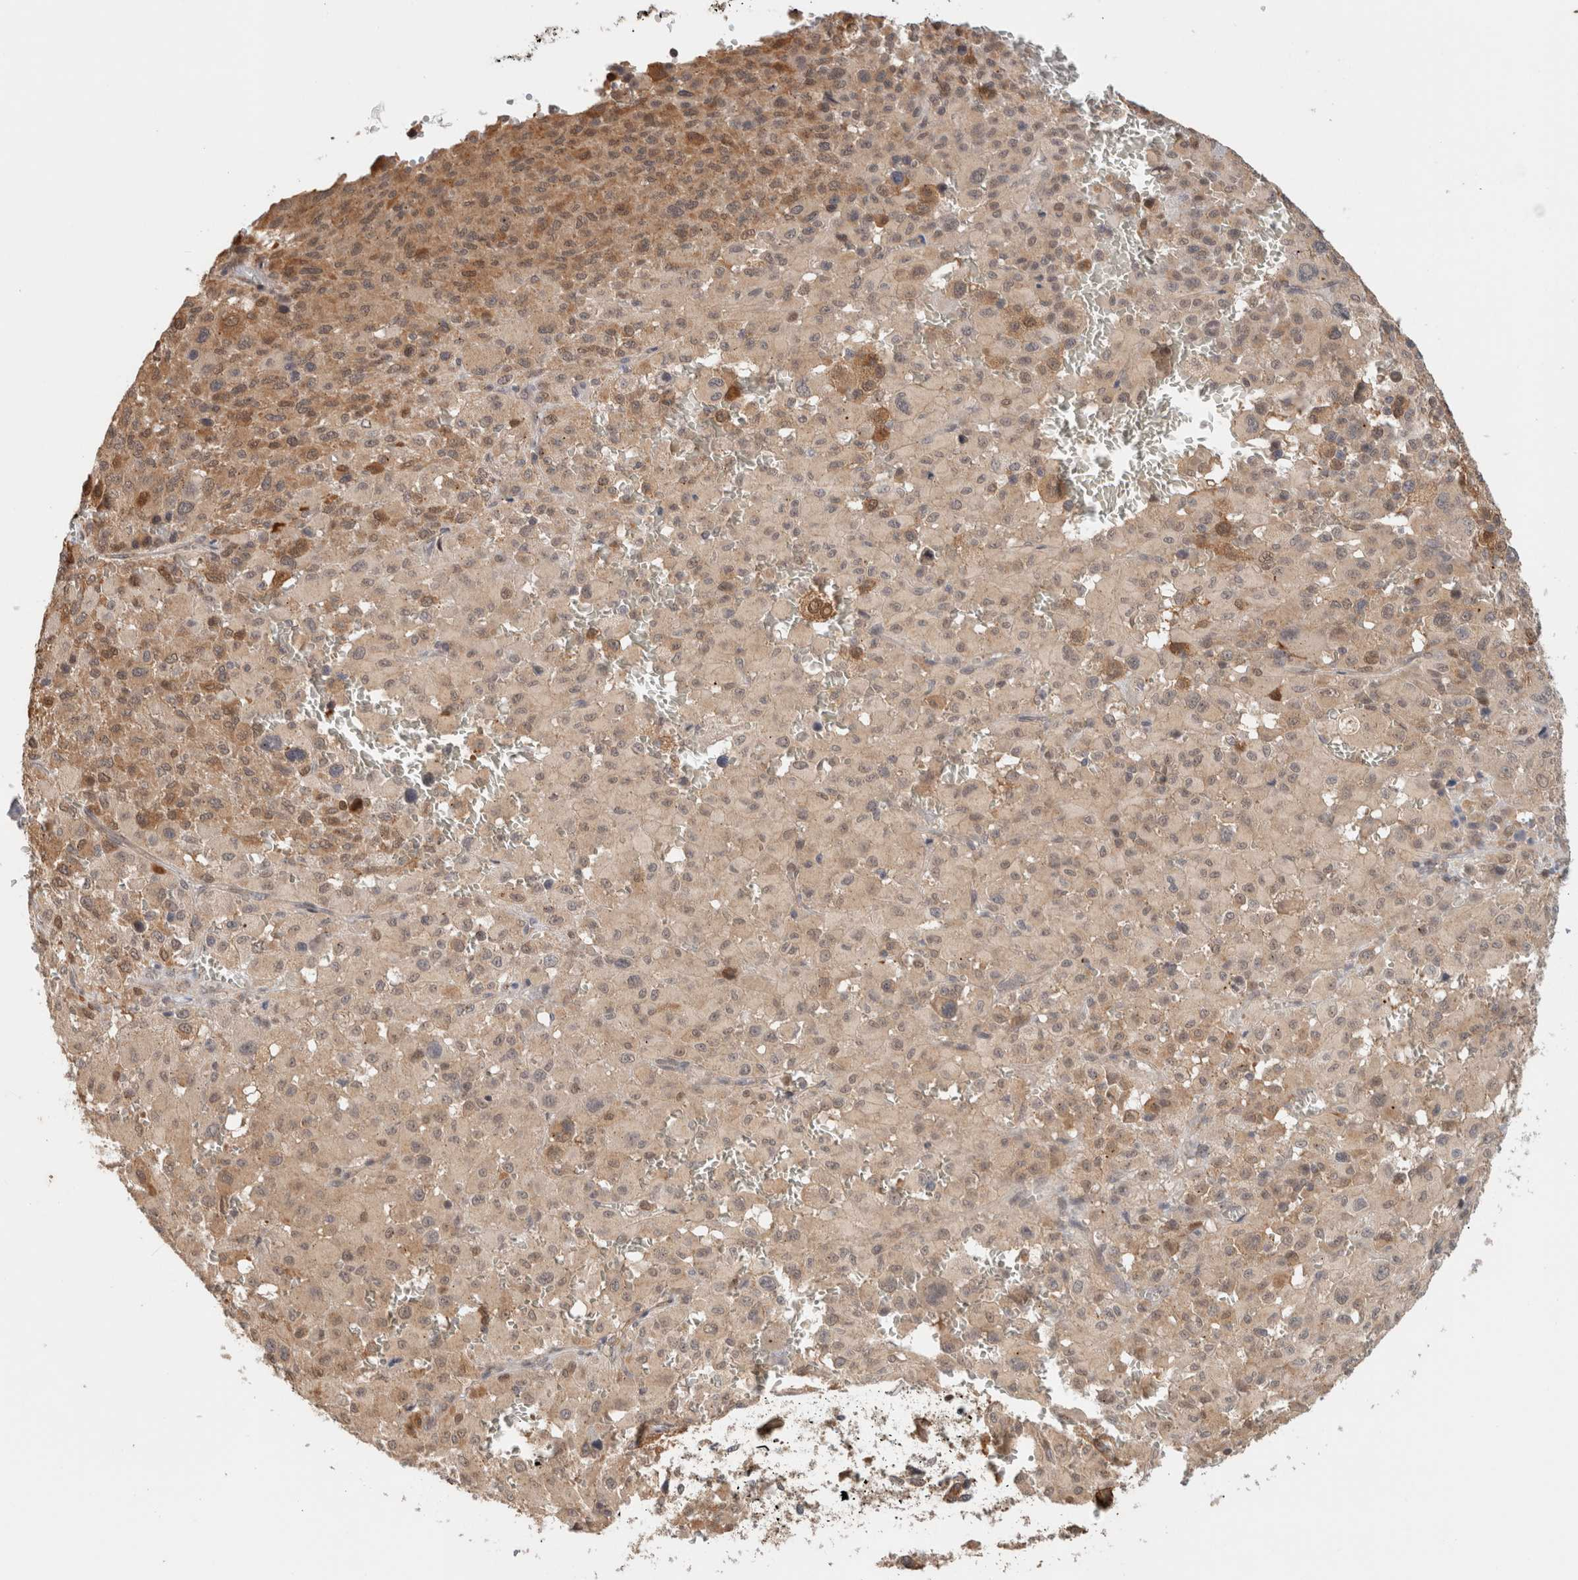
{"staining": {"intensity": "weak", "quantity": "25%-75%", "location": "cytoplasmic/membranous"}, "tissue": "melanoma", "cell_type": "Tumor cells", "image_type": "cancer", "snomed": [{"axis": "morphology", "description": "Malignant melanoma, Metastatic site"}, {"axis": "topography", "description": "Skin"}], "caption": "This is a histology image of IHC staining of malignant melanoma (metastatic site), which shows weak staining in the cytoplasmic/membranous of tumor cells.", "gene": "OTUD6B", "patient": {"sex": "female", "age": 74}}